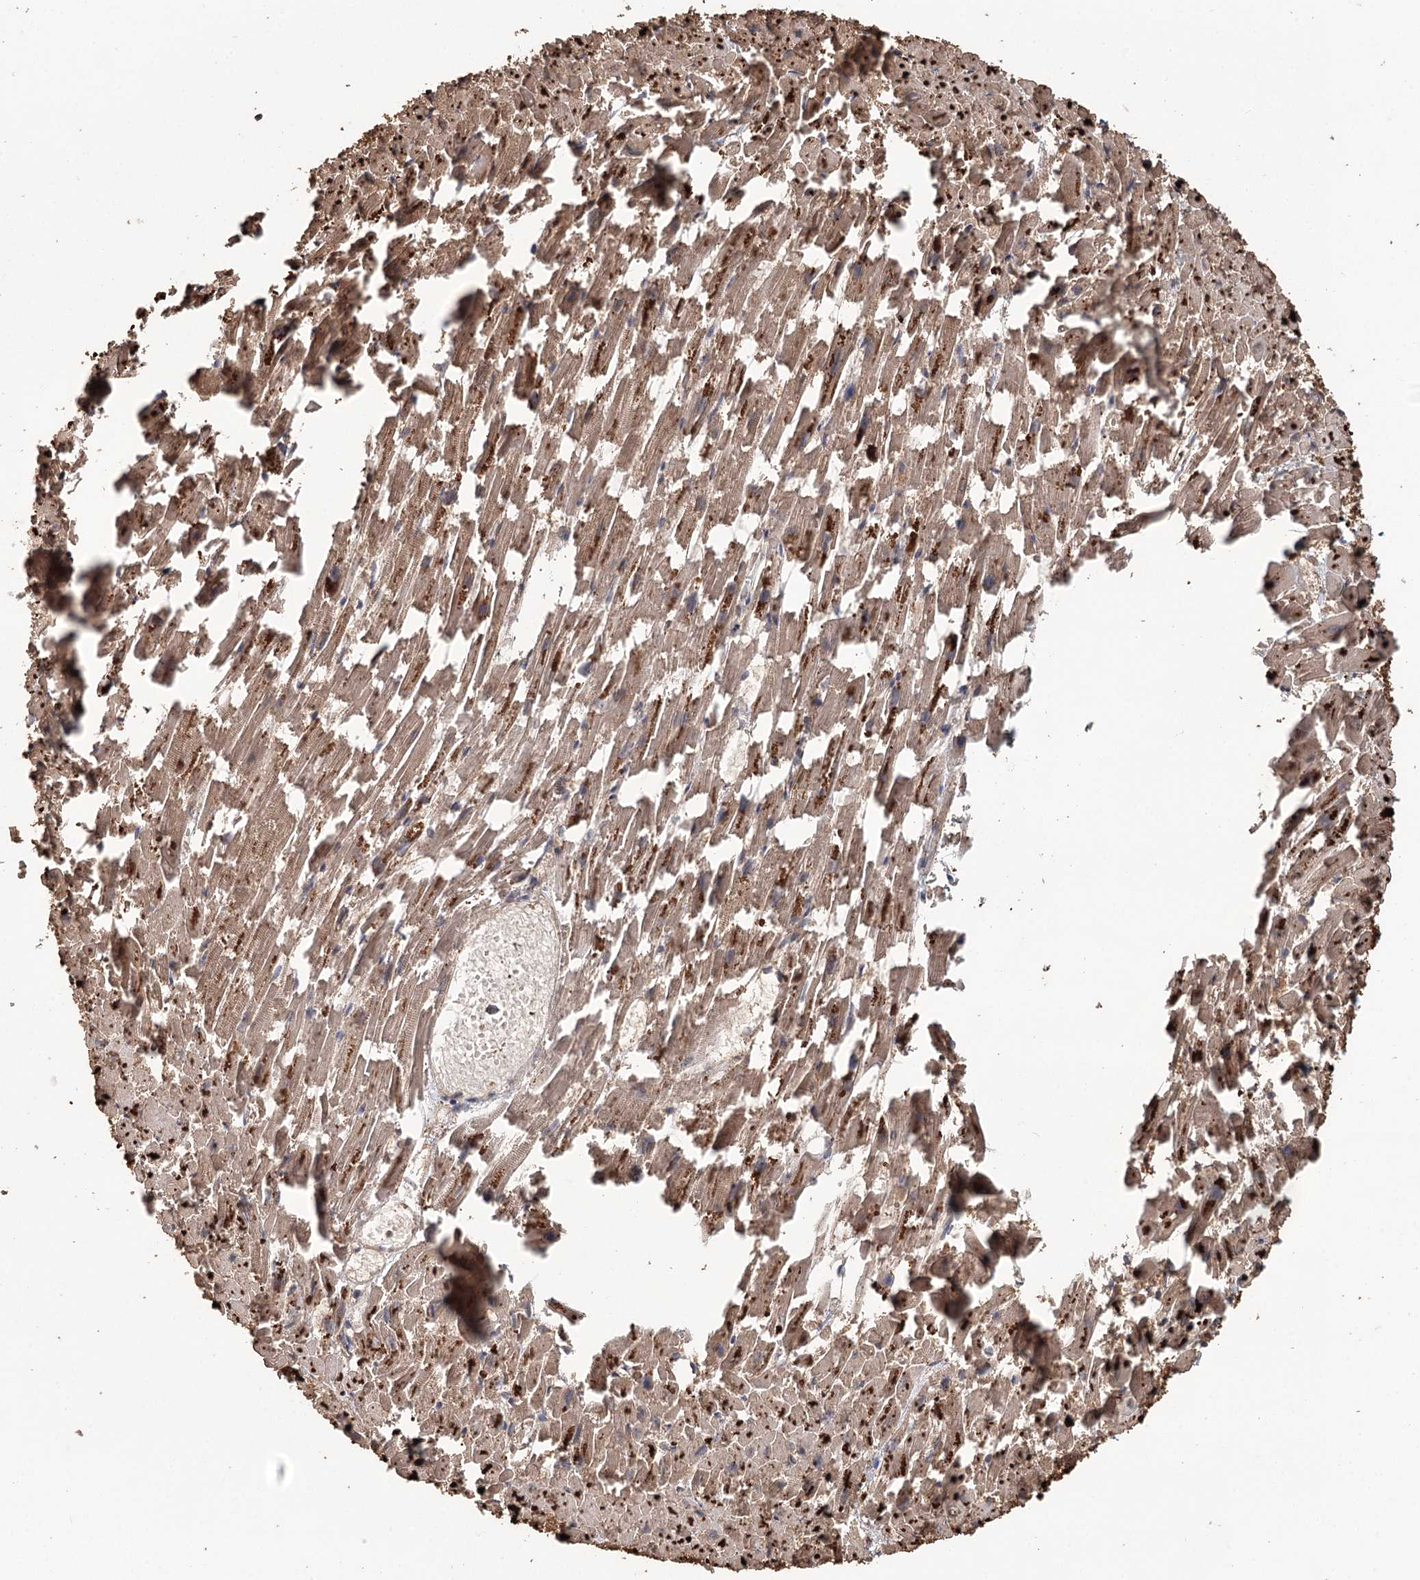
{"staining": {"intensity": "moderate", "quantity": ">75%", "location": "cytoplasmic/membranous,nuclear"}, "tissue": "heart muscle", "cell_type": "Cardiomyocytes", "image_type": "normal", "snomed": [{"axis": "morphology", "description": "Normal tissue, NOS"}, {"axis": "topography", "description": "Heart"}], "caption": "Immunohistochemical staining of unremarkable human heart muscle reveals moderate cytoplasmic/membranous,nuclear protein expression in about >75% of cardiomyocytes.", "gene": "N6AMT1", "patient": {"sex": "female", "age": 64}}